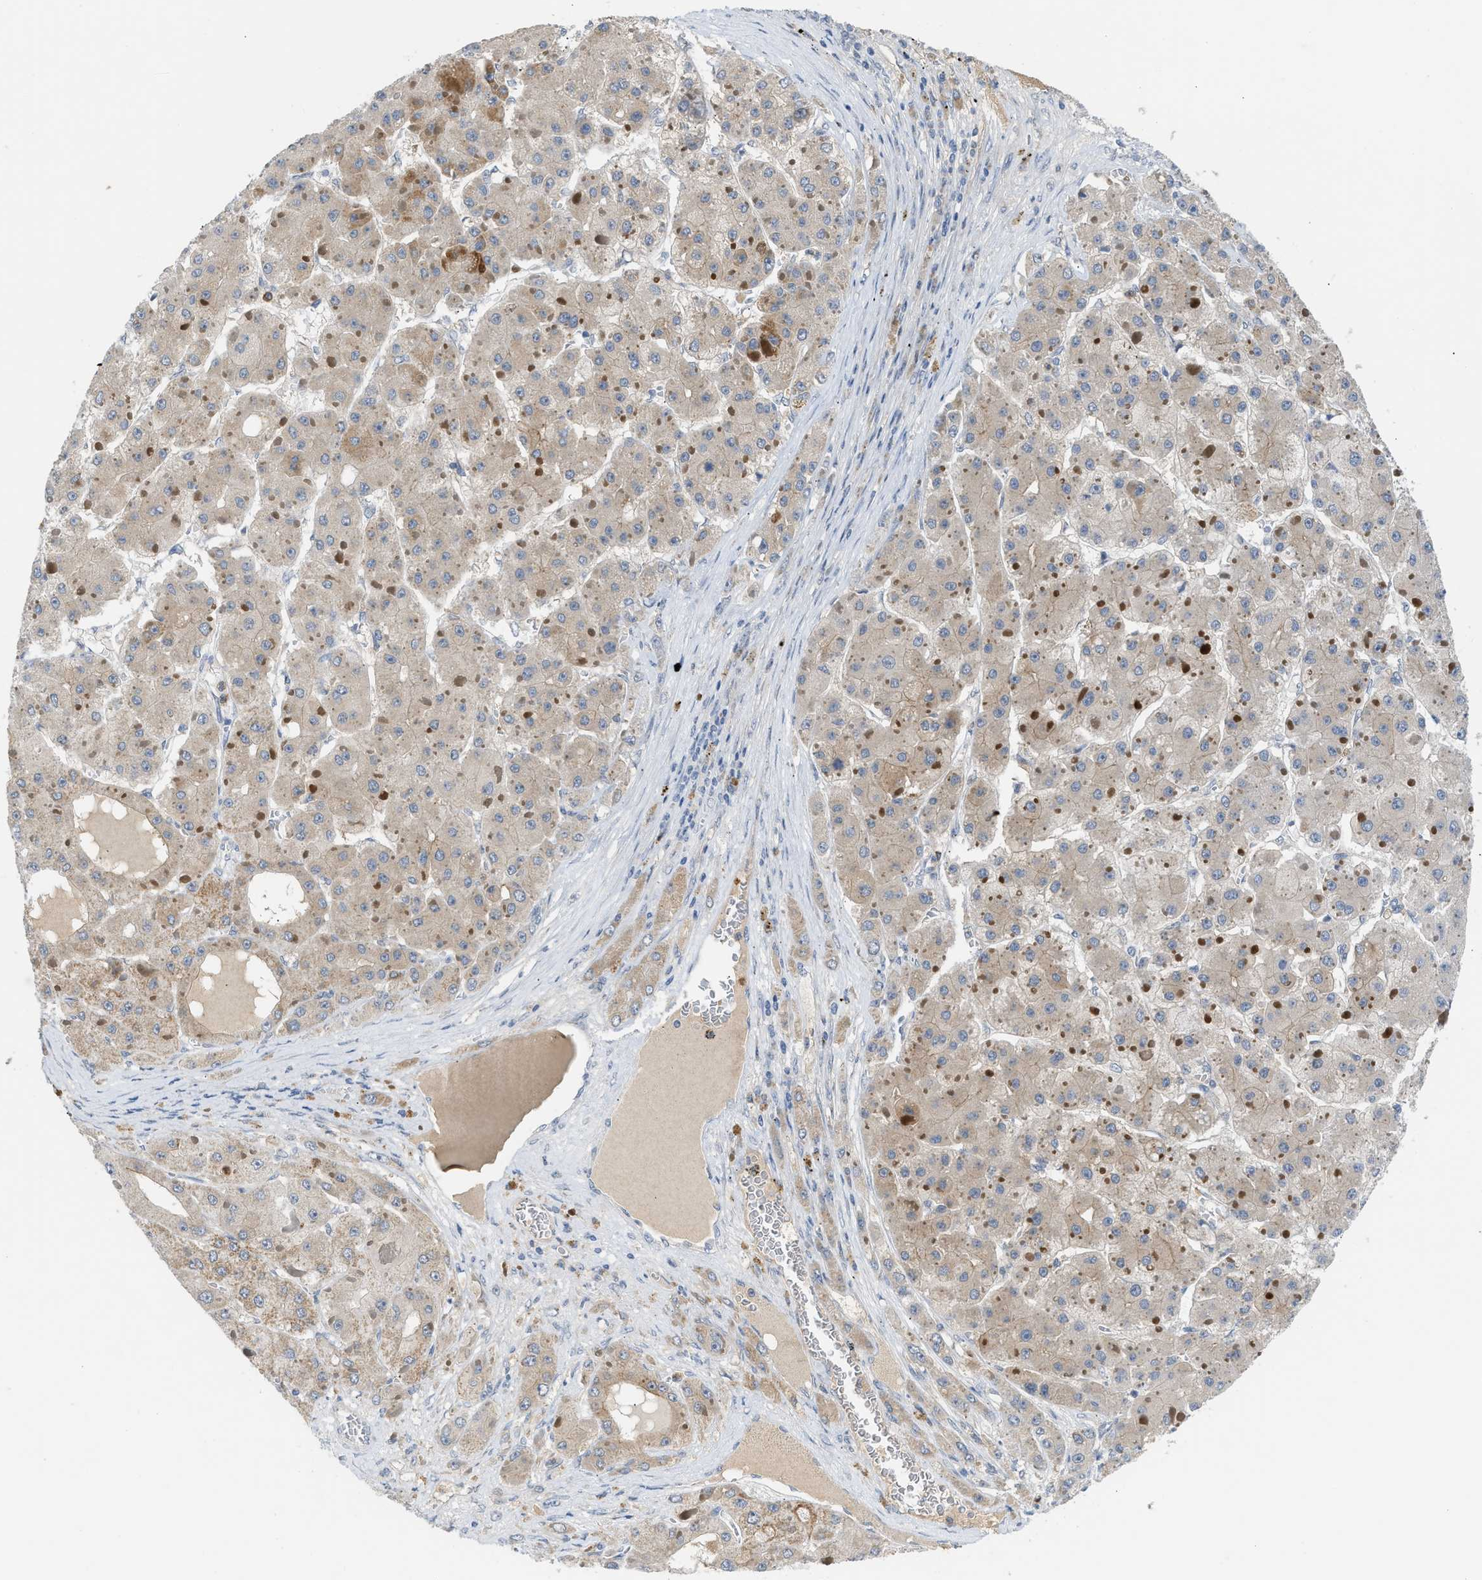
{"staining": {"intensity": "weak", "quantity": ">75%", "location": "cytoplasmic/membranous"}, "tissue": "liver cancer", "cell_type": "Tumor cells", "image_type": "cancer", "snomed": [{"axis": "morphology", "description": "Carcinoma, Hepatocellular, NOS"}, {"axis": "topography", "description": "Liver"}], "caption": "A low amount of weak cytoplasmic/membranous positivity is seen in about >75% of tumor cells in liver cancer tissue. The staining was performed using DAB, with brown indicating positive protein expression. Nuclei are stained blue with hematoxylin.", "gene": "RHBDF2", "patient": {"sex": "female", "age": 73}}